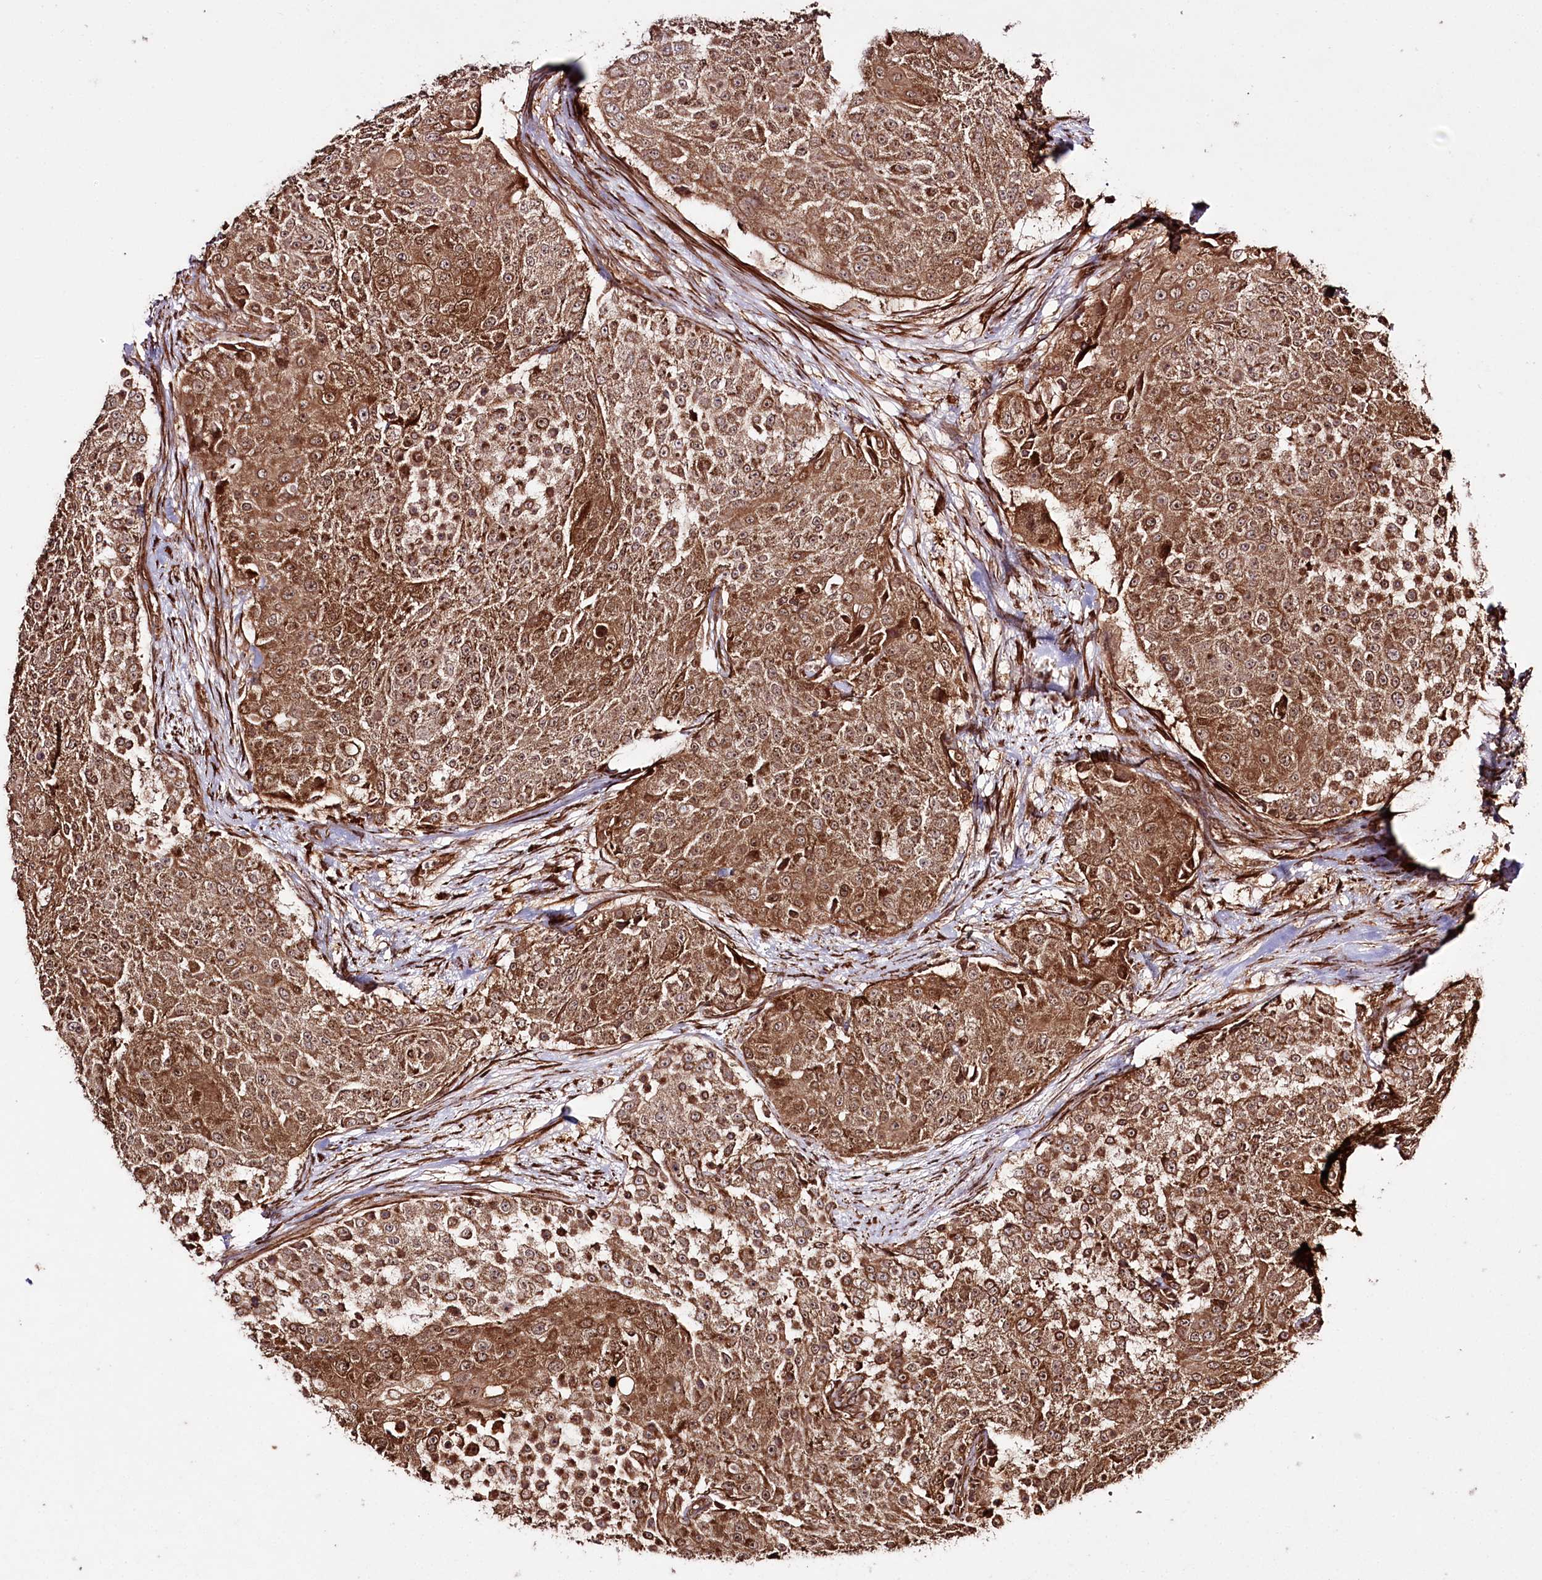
{"staining": {"intensity": "moderate", "quantity": ">75%", "location": "cytoplasmic/membranous"}, "tissue": "urothelial cancer", "cell_type": "Tumor cells", "image_type": "cancer", "snomed": [{"axis": "morphology", "description": "Urothelial carcinoma, High grade"}, {"axis": "topography", "description": "Urinary bladder"}], "caption": "Protein expression analysis of urothelial cancer exhibits moderate cytoplasmic/membranous expression in about >75% of tumor cells. The protein is shown in brown color, while the nuclei are stained blue.", "gene": "REXO2", "patient": {"sex": "female", "age": 63}}